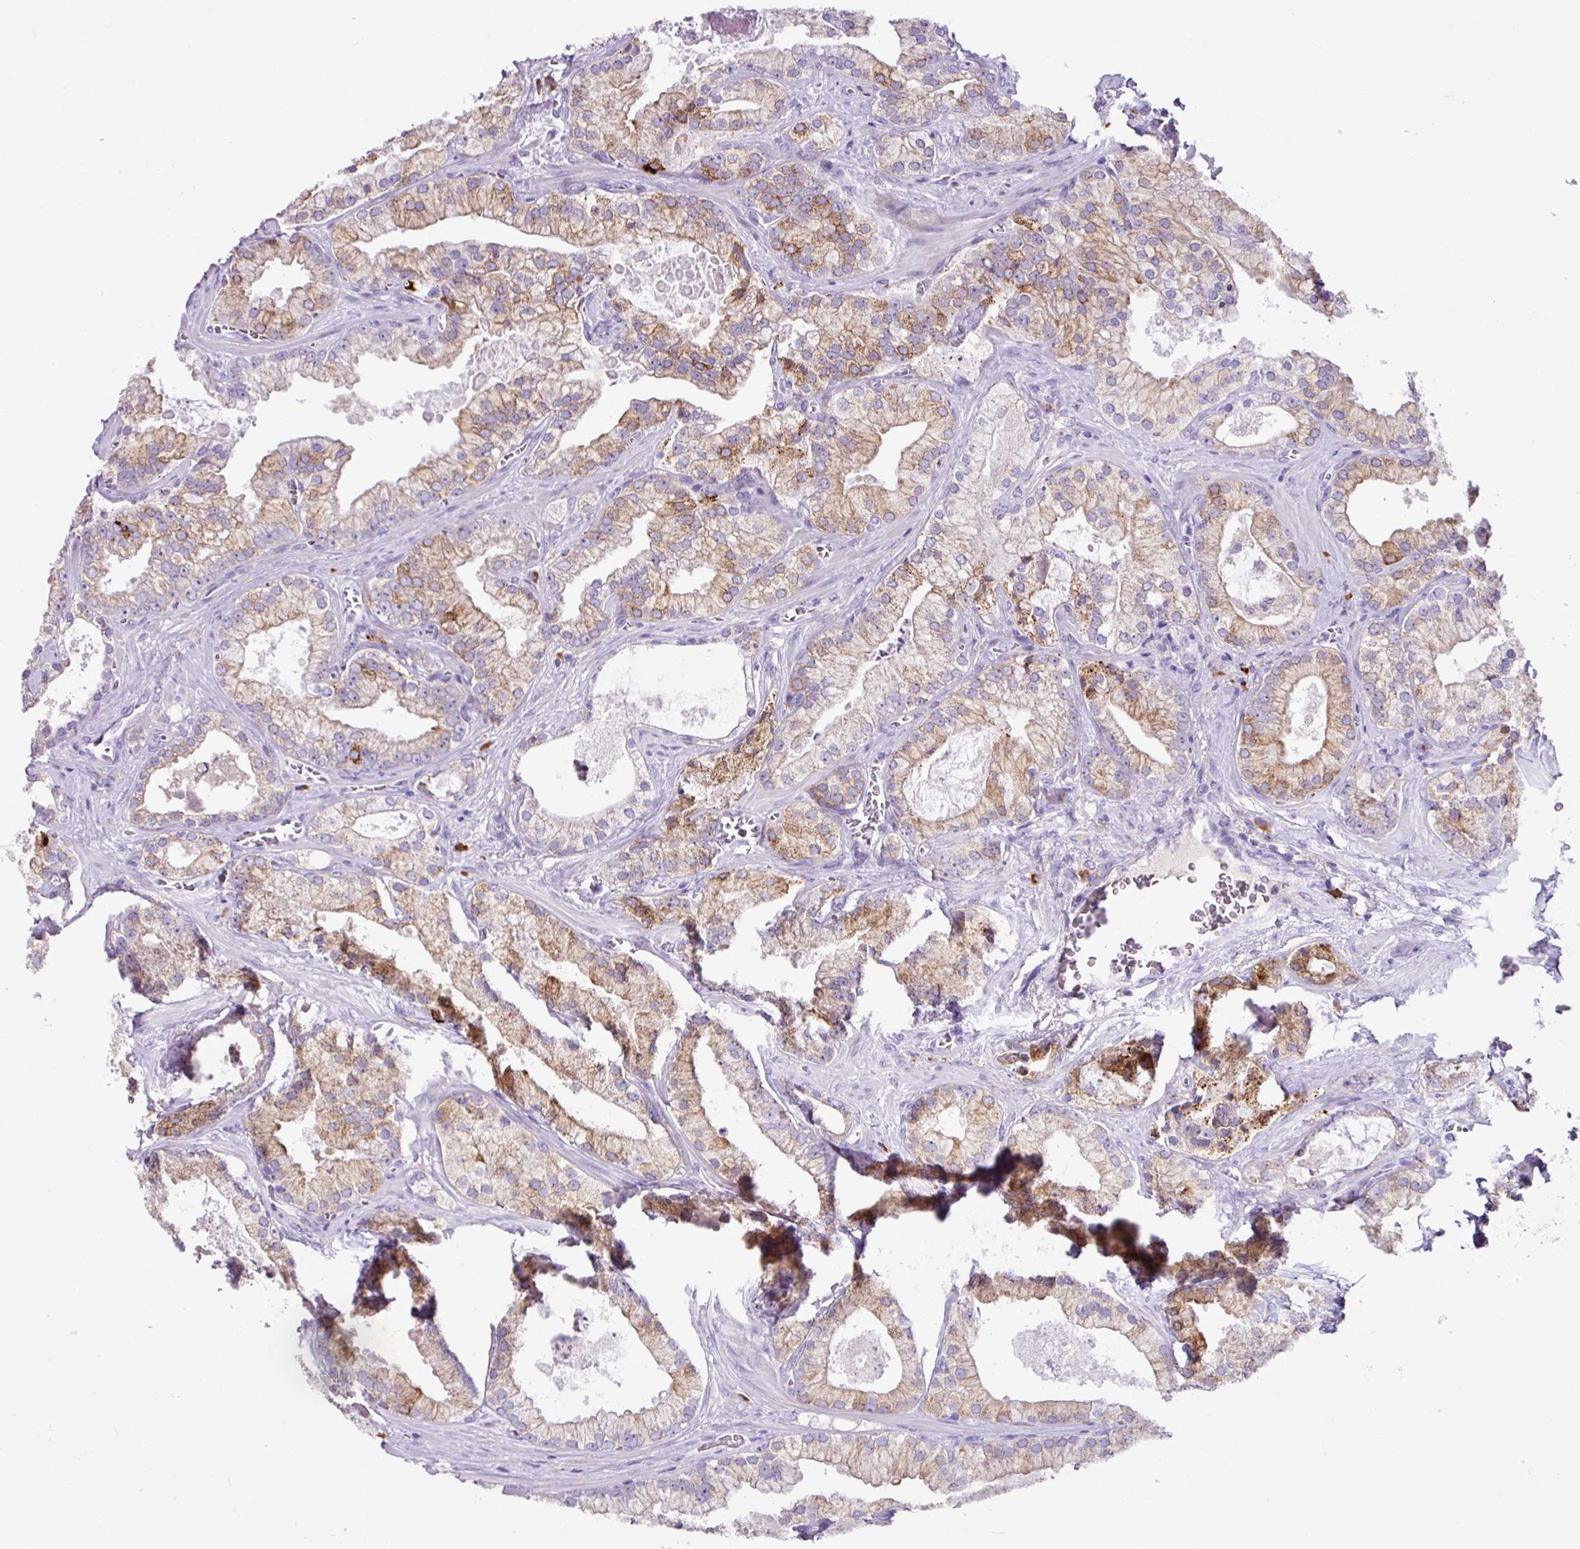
{"staining": {"intensity": "moderate", "quantity": "25%-75%", "location": "cytoplasmic/membranous"}, "tissue": "prostate cancer", "cell_type": "Tumor cells", "image_type": "cancer", "snomed": [{"axis": "morphology", "description": "Adenocarcinoma, High grade"}, {"axis": "topography", "description": "Prostate"}], "caption": "Human high-grade adenocarcinoma (prostate) stained with a brown dye demonstrates moderate cytoplasmic/membranous positive expression in about 25%-75% of tumor cells.", "gene": "RGS21", "patient": {"sex": "male", "age": 68}}